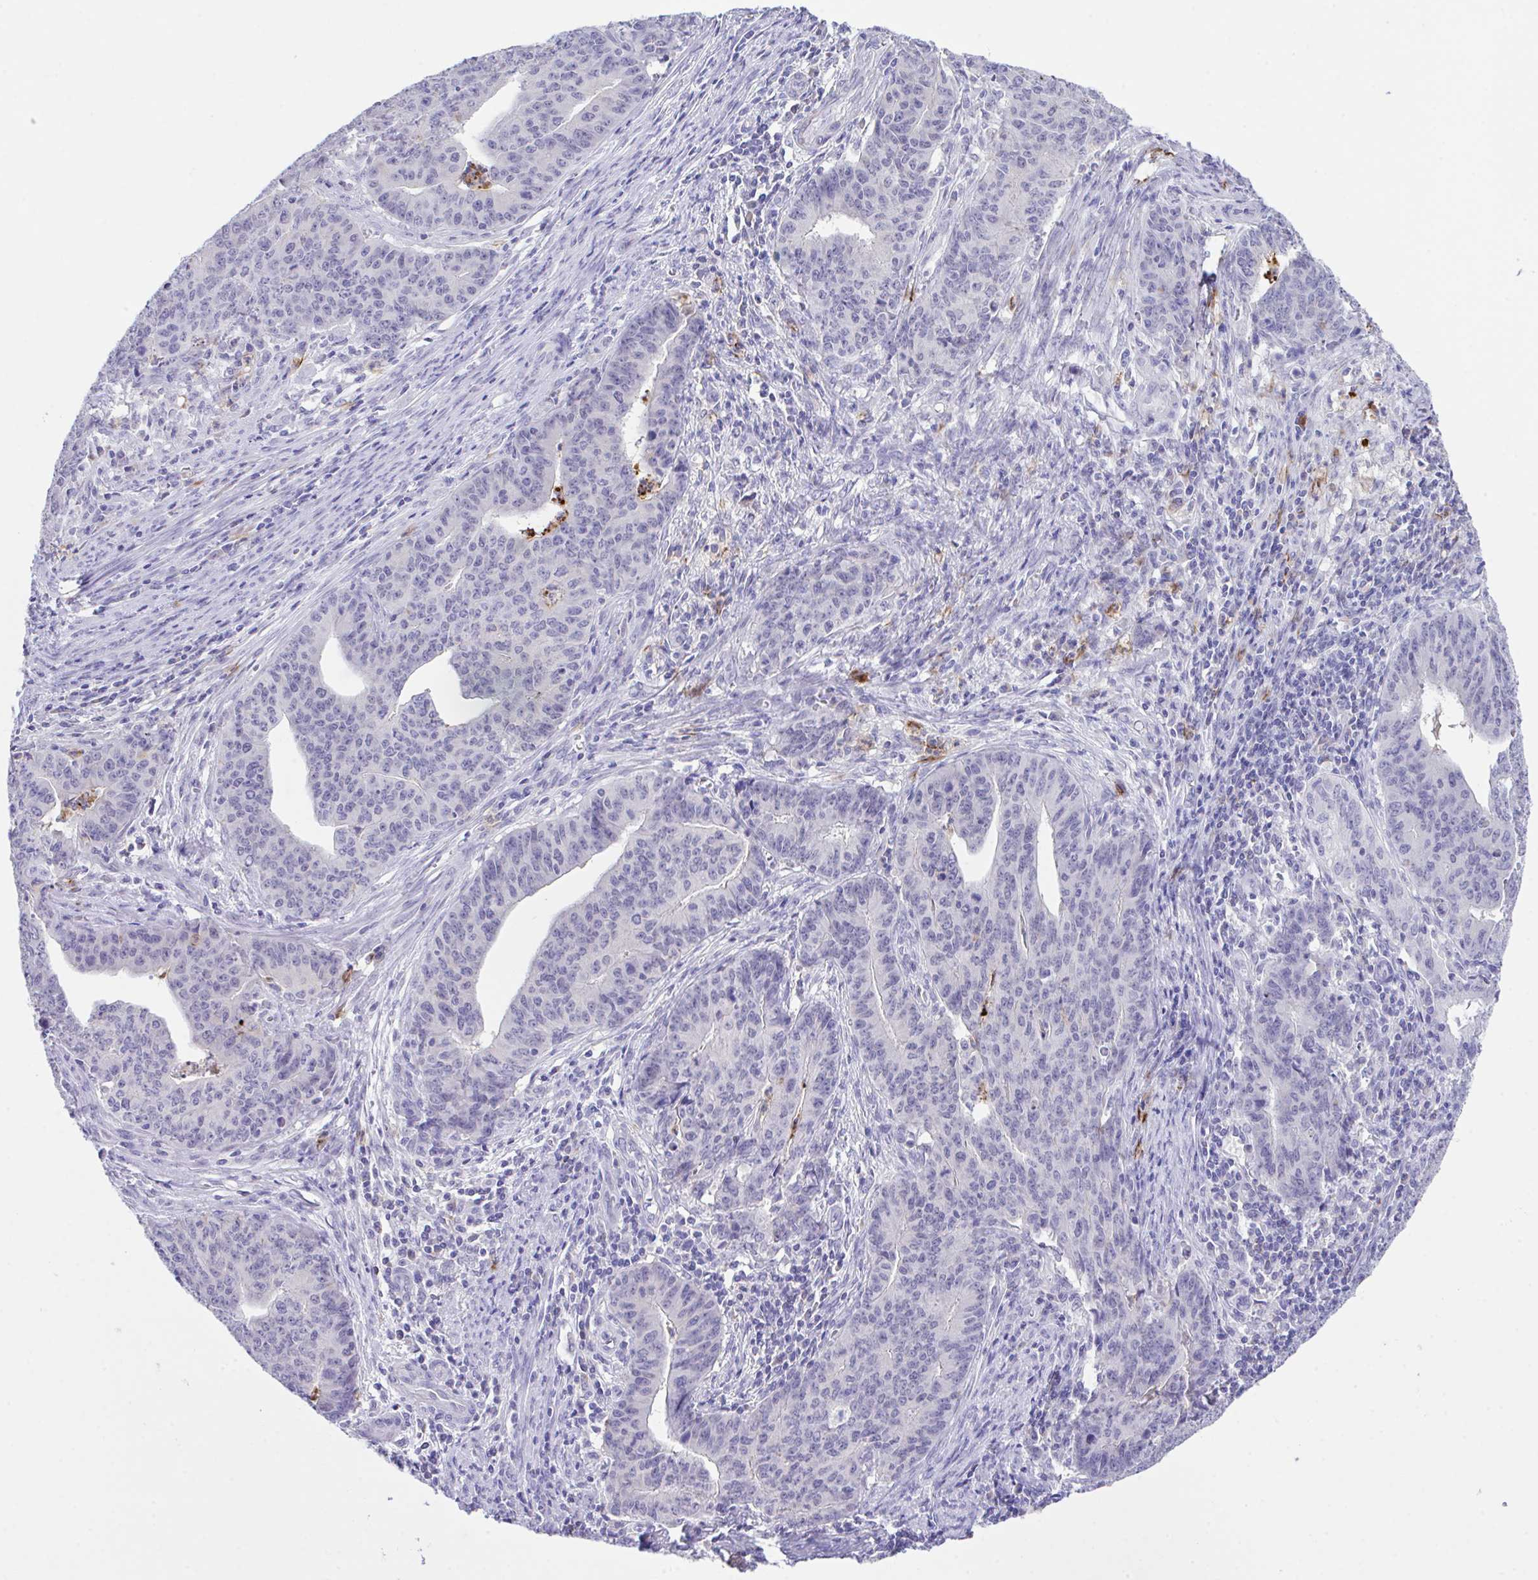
{"staining": {"intensity": "negative", "quantity": "none", "location": "none"}, "tissue": "endometrial cancer", "cell_type": "Tumor cells", "image_type": "cancer", "snomed": [{"axis": "morphology", "description": "Adenocarcinoma, NOS"}, {"axis": "topography", "description": "Endometrium"}], "caption": "Photomicrograph shows no significant protein expression in tumor cells of endometrial adenocarcinoma.", "gene": "HOXB4", "patient": {"sex": "female", "age": 59}}